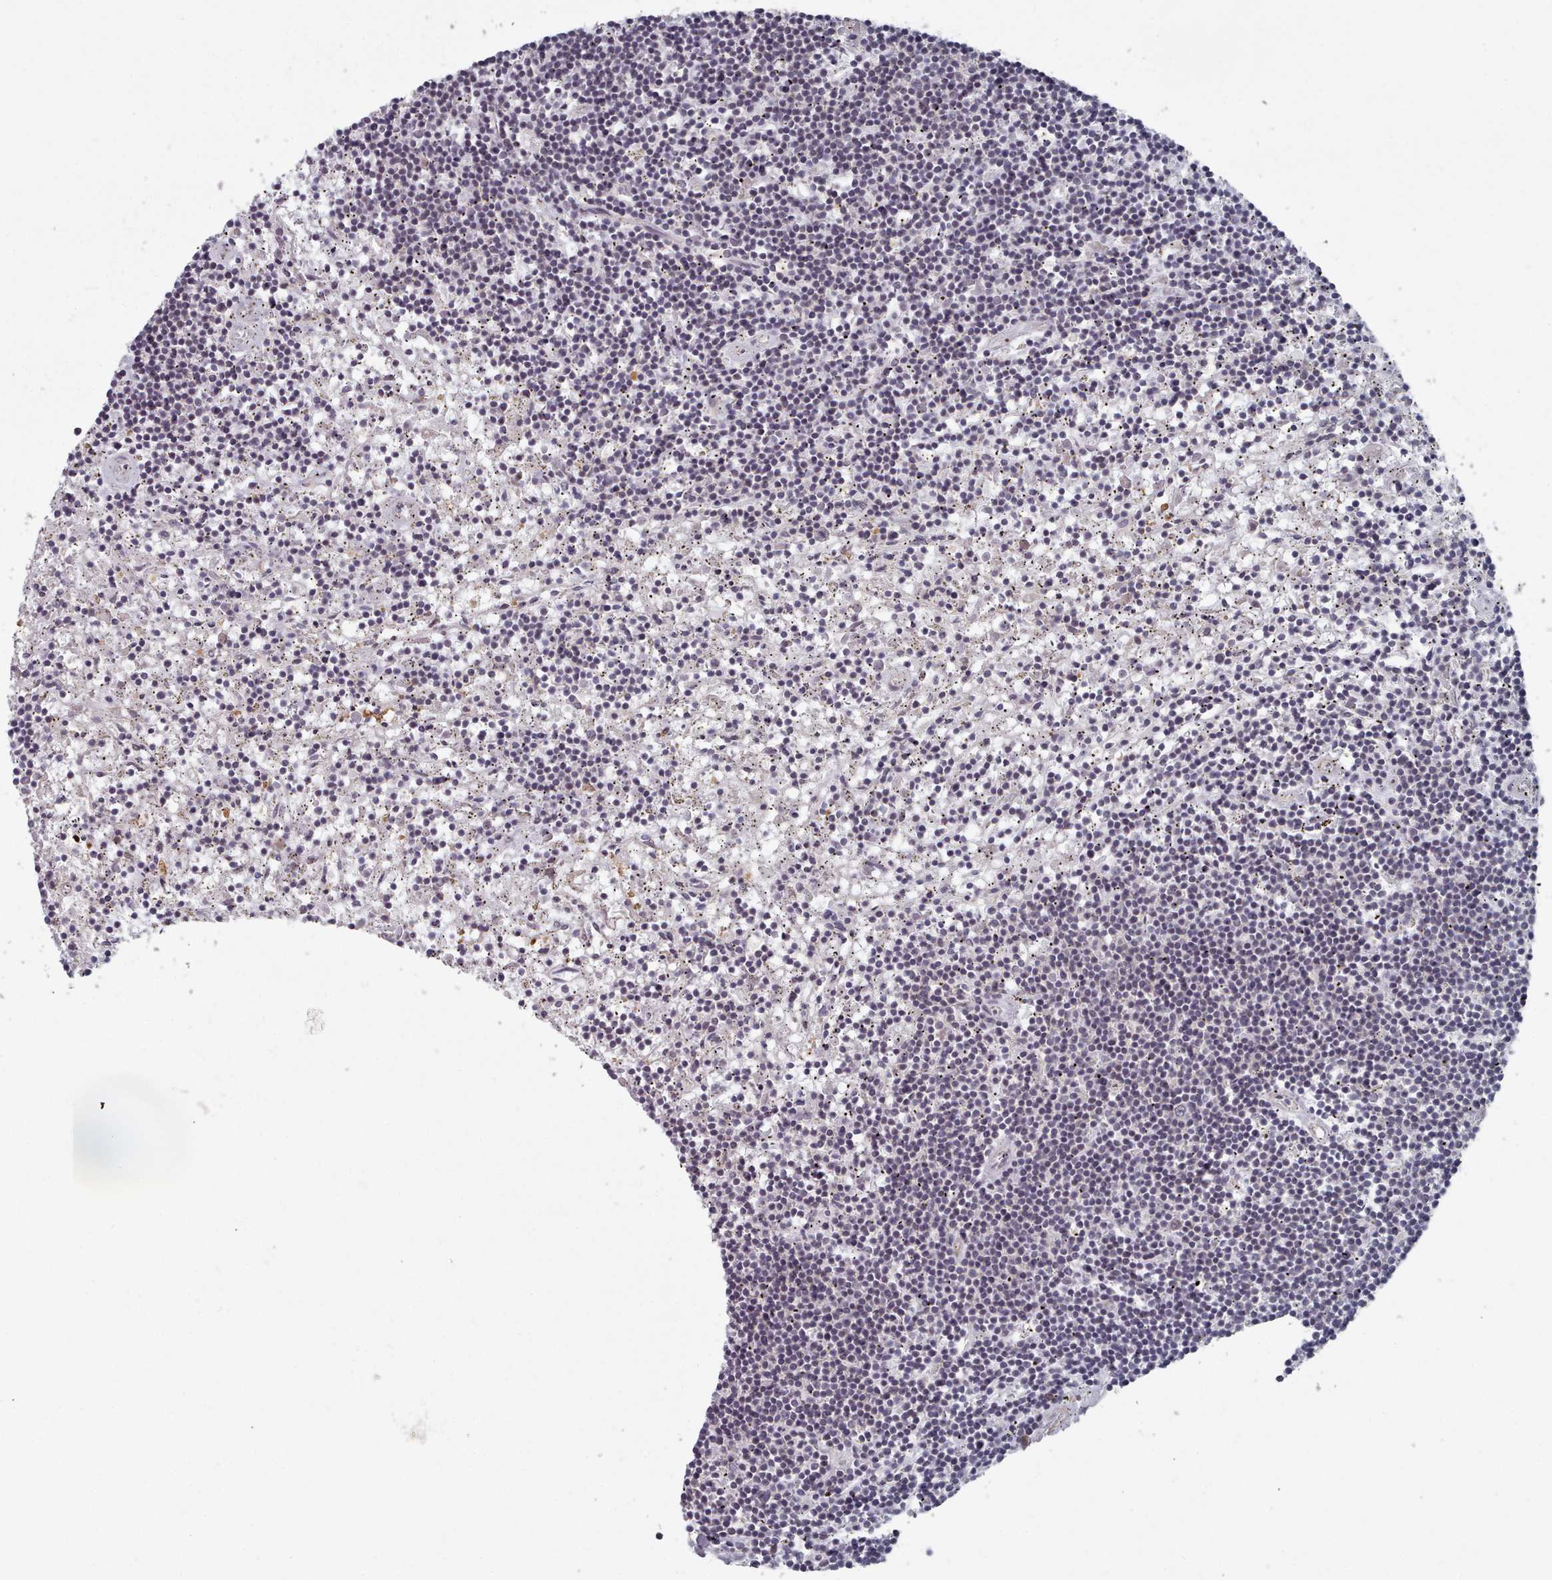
{"staining": {"intensity": "negative", "quantity": "none", "location": "none"}, "tissue": "lymphoma", "cell_type": "Tumor cells", "image_type": "cancer", "snomed": [{"axis": "morphology", "description": "Malignant lymphoma, non-Hodgkin's type, Low grade"}, {"axis": "topography", "description": "Spleen"}], "caption": "DAB immunohistochemical staining of human malignant lymphoma, non-Hodgkin's type (low-grade) displays no significant expression in tumor cells. (Stains: DAB immunohistochemistry (IHC) with hematoxylin counter stain, Microscopy: brightfield microscopy at high magnification).", "gene": "HYAL3", "patient": {"sex": "male", "age": 76}}